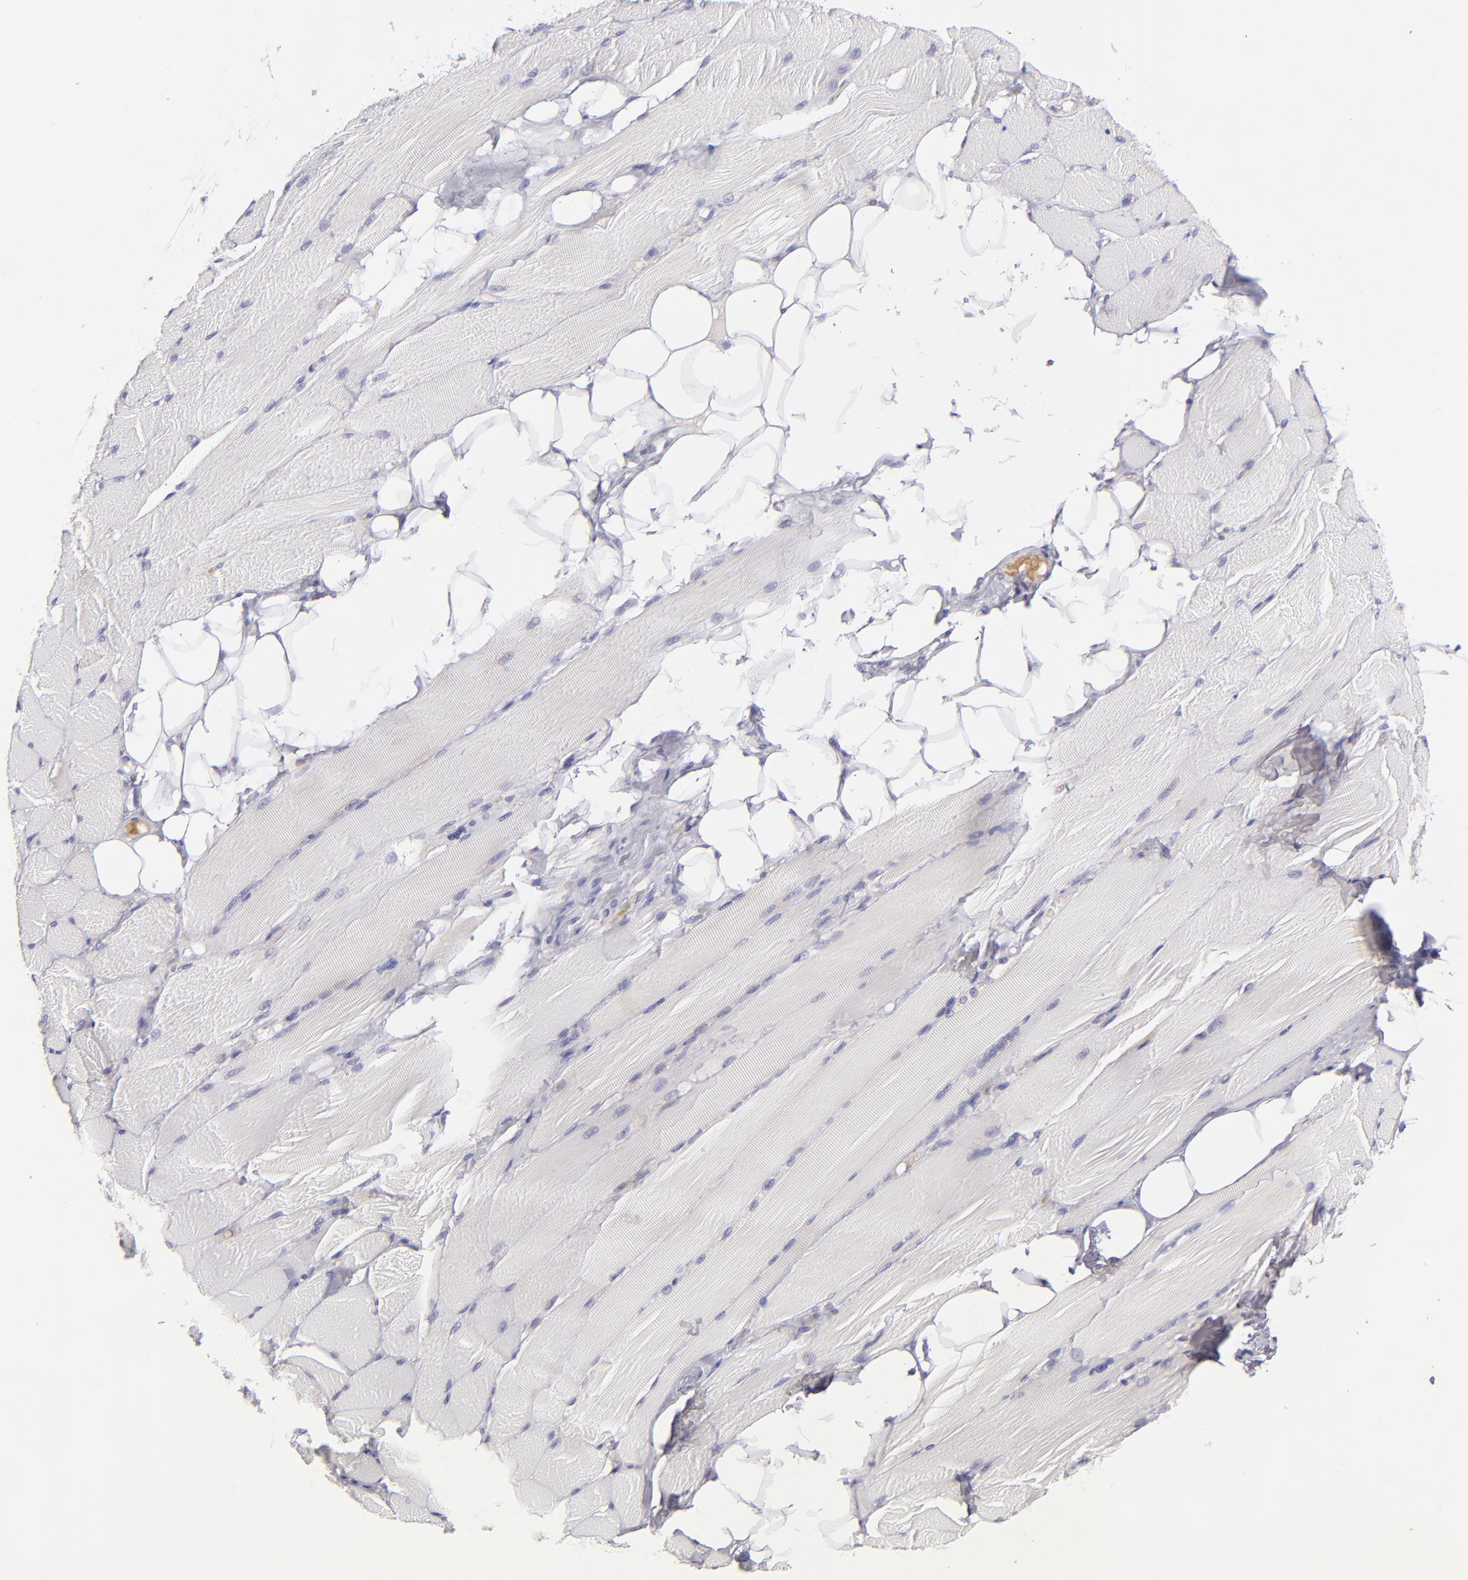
{"staining": {"intensity": "negative", "quantity": "none", "location": "none"}, "tissue": "skeletal muscle", "cell_type": "Myocytes", "image_type": "normal", "snomed": [{"axis": "morphology", "description": "Normal tissue, NOS"}, {"axis": "topography", "description": "Skeletal muscle"}, {"axis": "topography", "description": "Peripheral nerve tissue"}], "caption": "Immunohistochemistry (IHC) image of normal skeletal muscle: human skeletal muscle stained with DAB displays no significant protein positivity in myocytes.", "gene": "IRF8", "patient": {"sex": "female", "age": 84}}